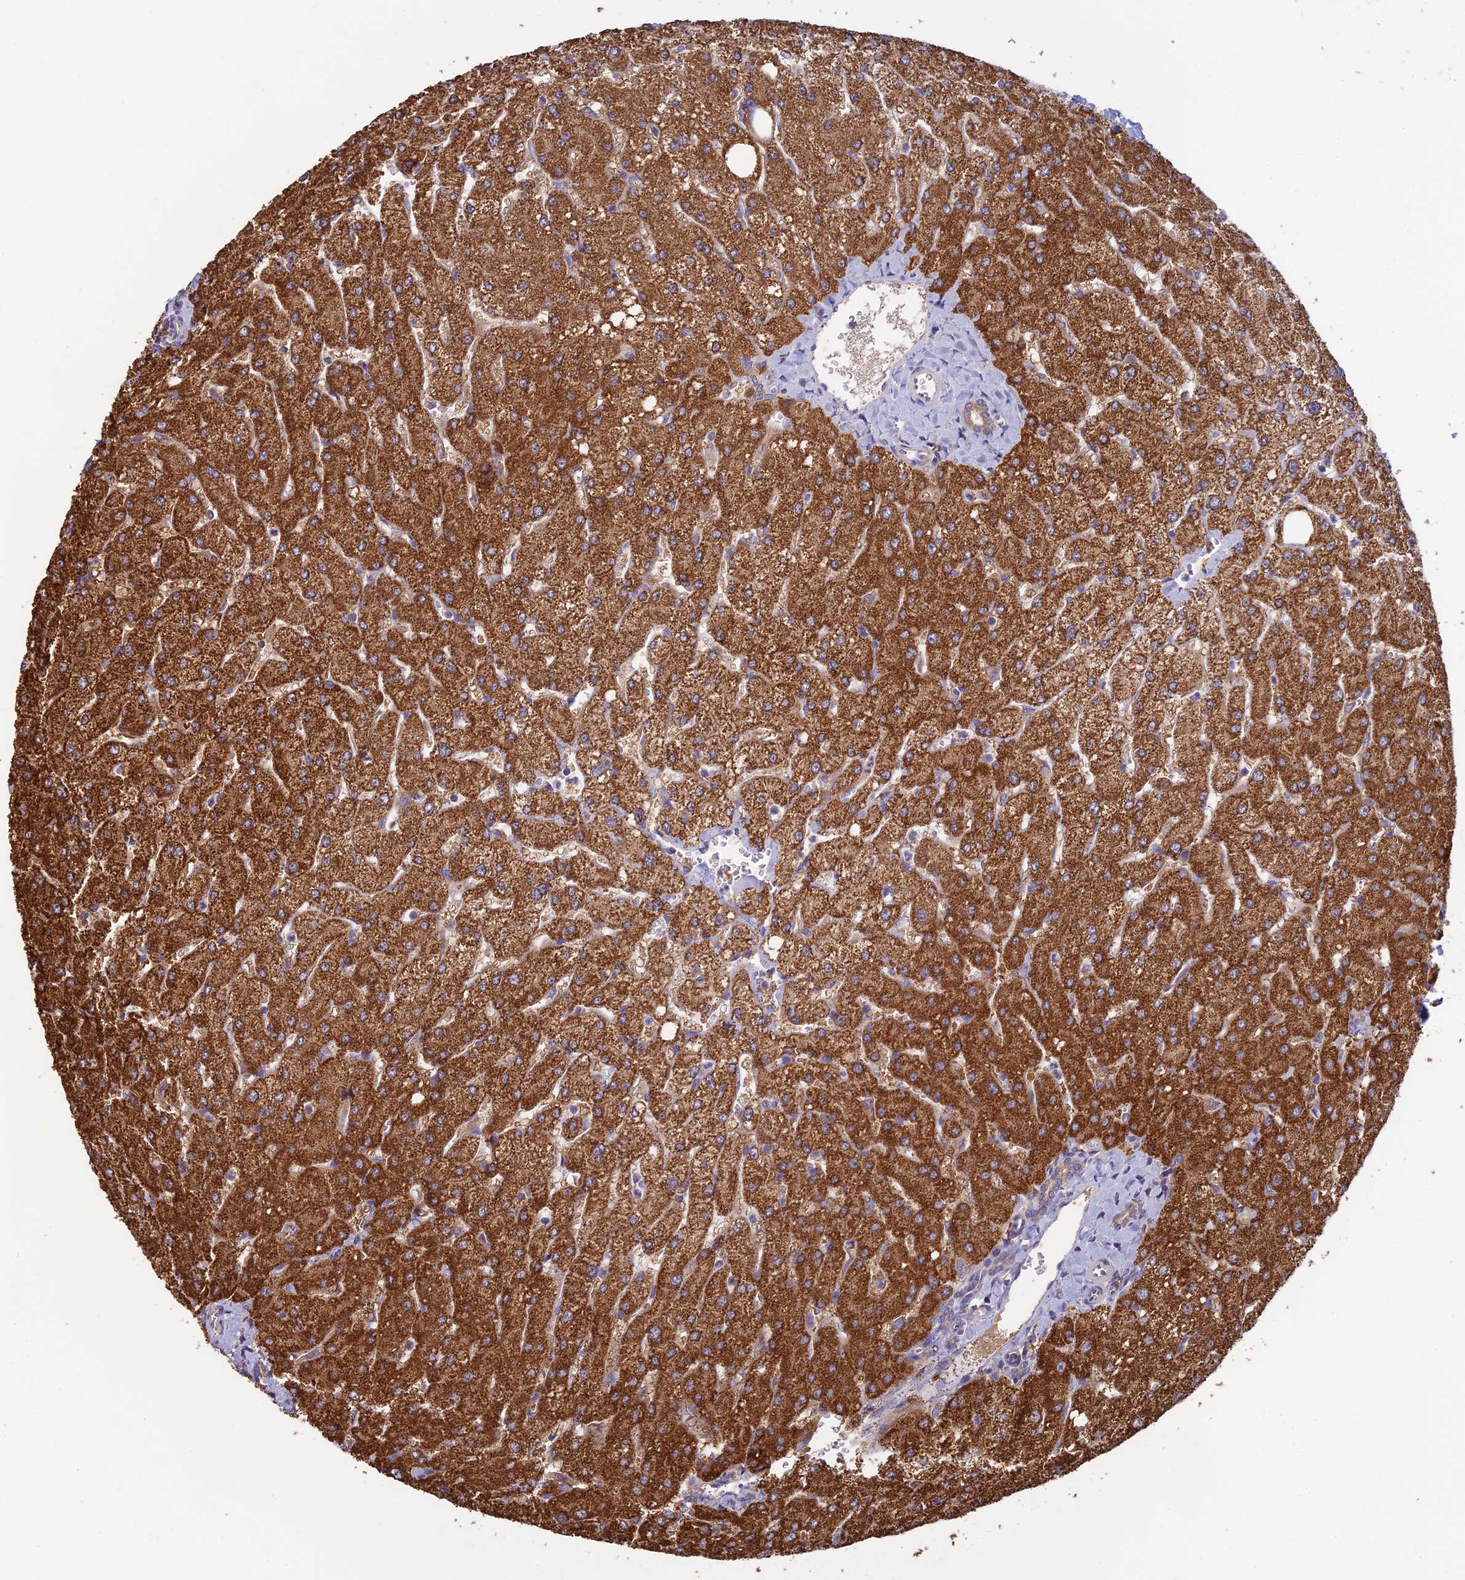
{"staining": {"intensity": "moderate", "quantity": ">75%", "location": "cytoplasmic/membranous"}, "tissue": "liver", "cell_type": "Cholangiocytes", "image_type": "normal", "snomed": [{"axis": "morphology", "description": "Normal tissue, NOS"}, {"axis": "topography", "description": "Liver"}], "caption": "Human liver stained with a brown dye displays moderate cytoplasmic/membranous positive positivity in approximately >75% of cholangiocytes.", "gene": "MRNIP", "patient": {"sex": "male", "age": 55}}